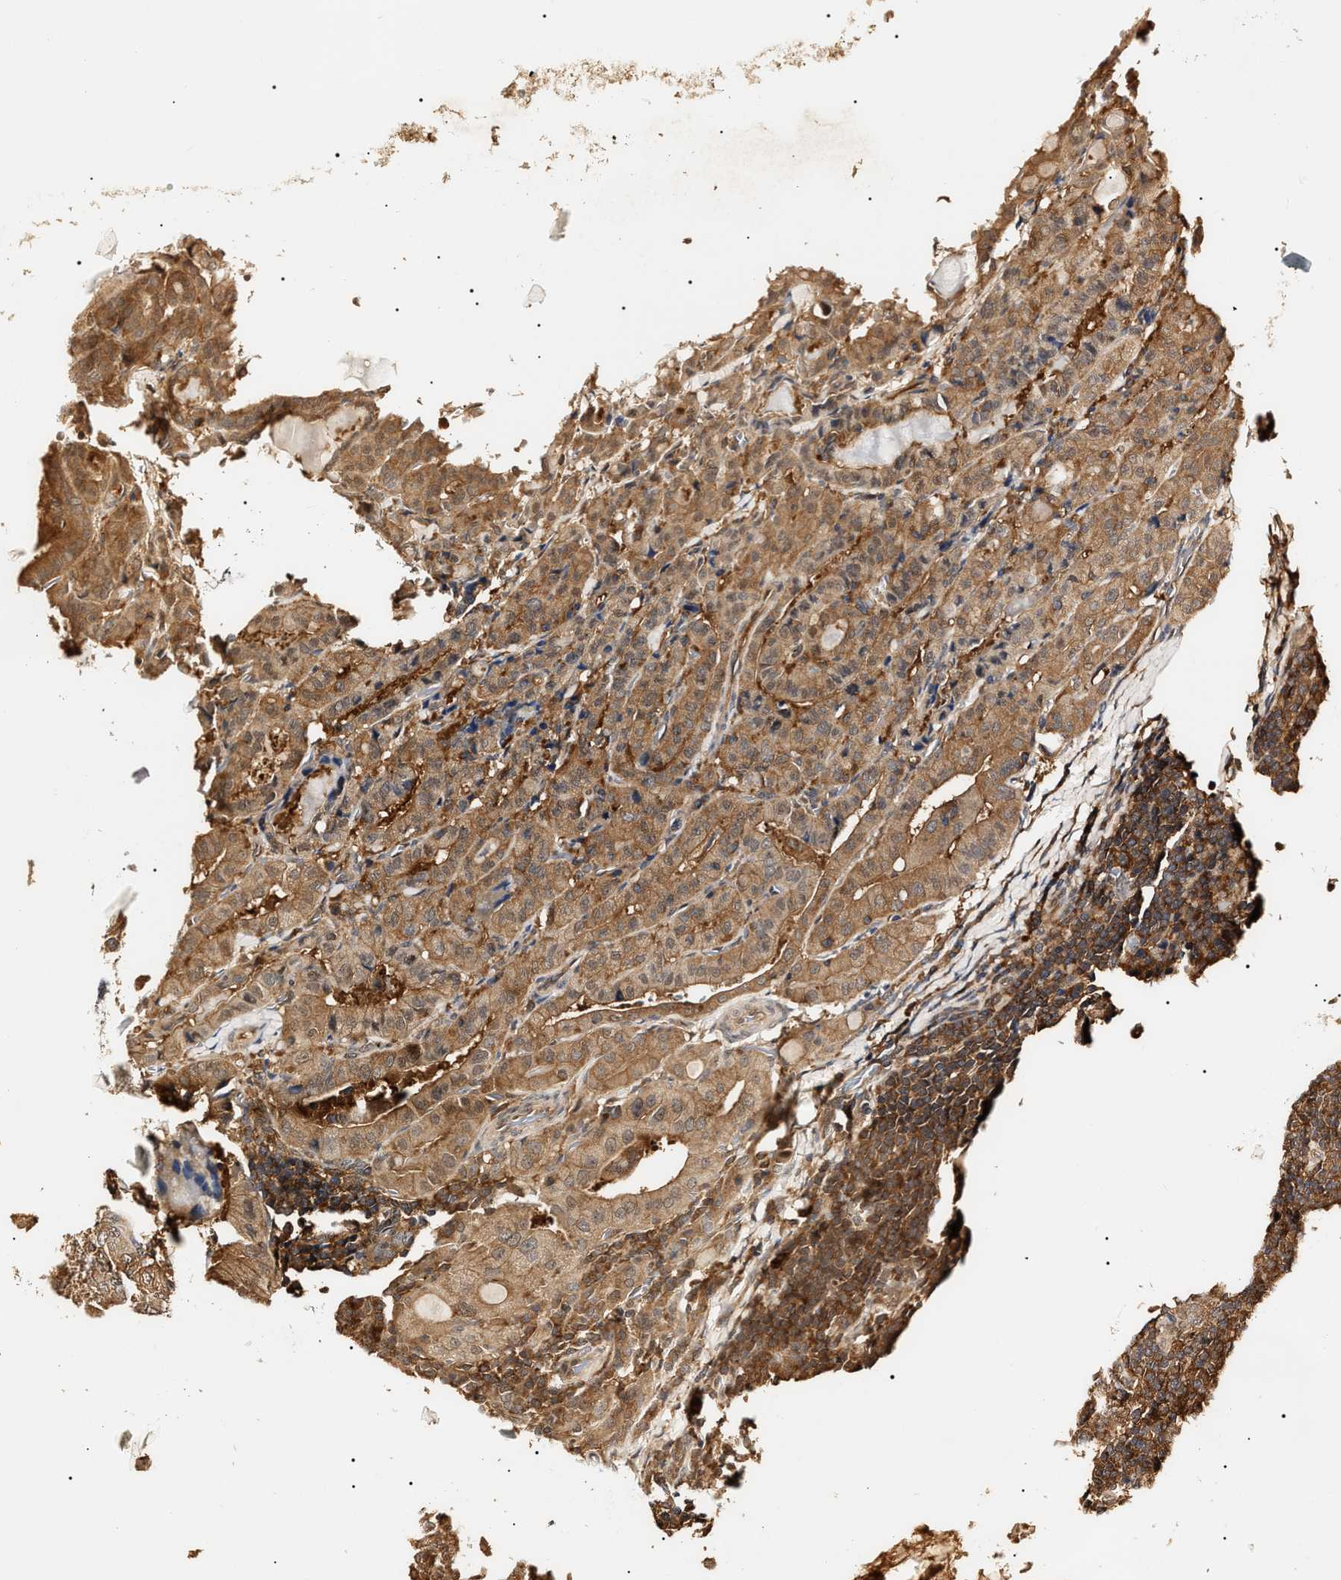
{"staining": {"intensity": "moderate", "quantity": ">75%", "location": "cytoplasmic/membranous"}, "tissue": "thyroid cancer", "cell_type": "Tumor cells", "image_type": "cancer", "snomed": [{"axis": "morphology", "description": "Papillary adenocarcinoma, NOS"}, {"axis": "topography", "description": "Thyroid gland"}], "caption": "Immunohistochemical staining of thyroid cancer (papillary adenocarcinoma) demonstrates medium levels of moderate cytoplasmic/membranous protein positivity in approximately >75% of tumor cells. (brown staining indicates protein expression, while blue staining denotes nuclei).", "gene": "CCT8", "patient": {"sex": "female", "age": 42}}